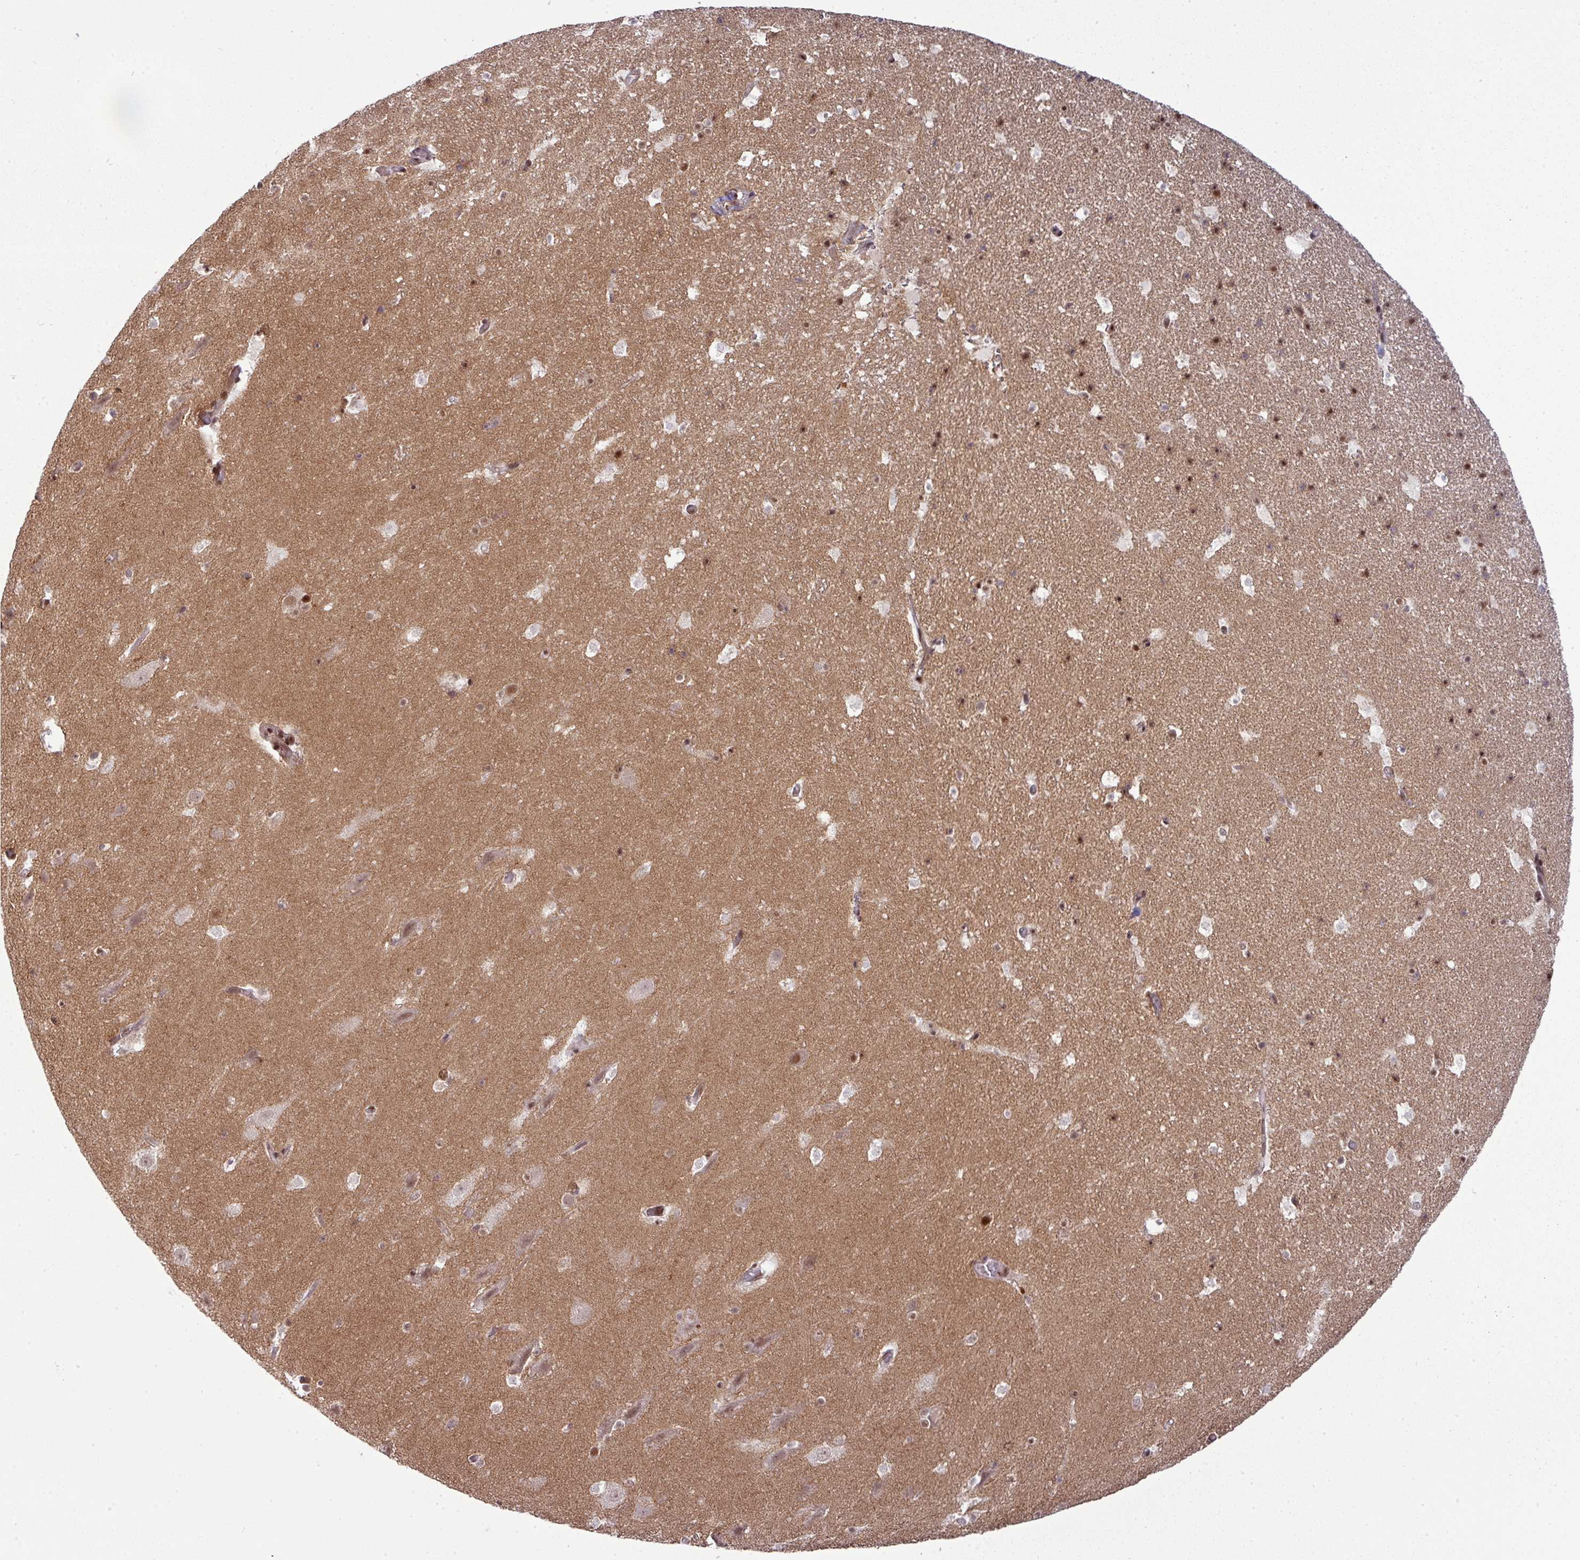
{"staining": {"intensity": "strong", "quantity": "<25%", "location": "nuclear"}, "tissue": "hippocampus", "cell_type": "Glial cells", "image_type": "normal", "snomed": [{"axis": "morphology", "description": "Normal tissue, NOS"}, {"axis": "topography", "description": "Hippocampus"}], "caption": "Immunohistochemistry image of benign hippocampus: hippocampus stained using IHC demonstrates medium levels of strong protein expression localized specifically in the nuclear of glial cells, appearing as a nuclear brown color.", "gene": "CIC", "patient": {"sex": "male", "age": 37}}